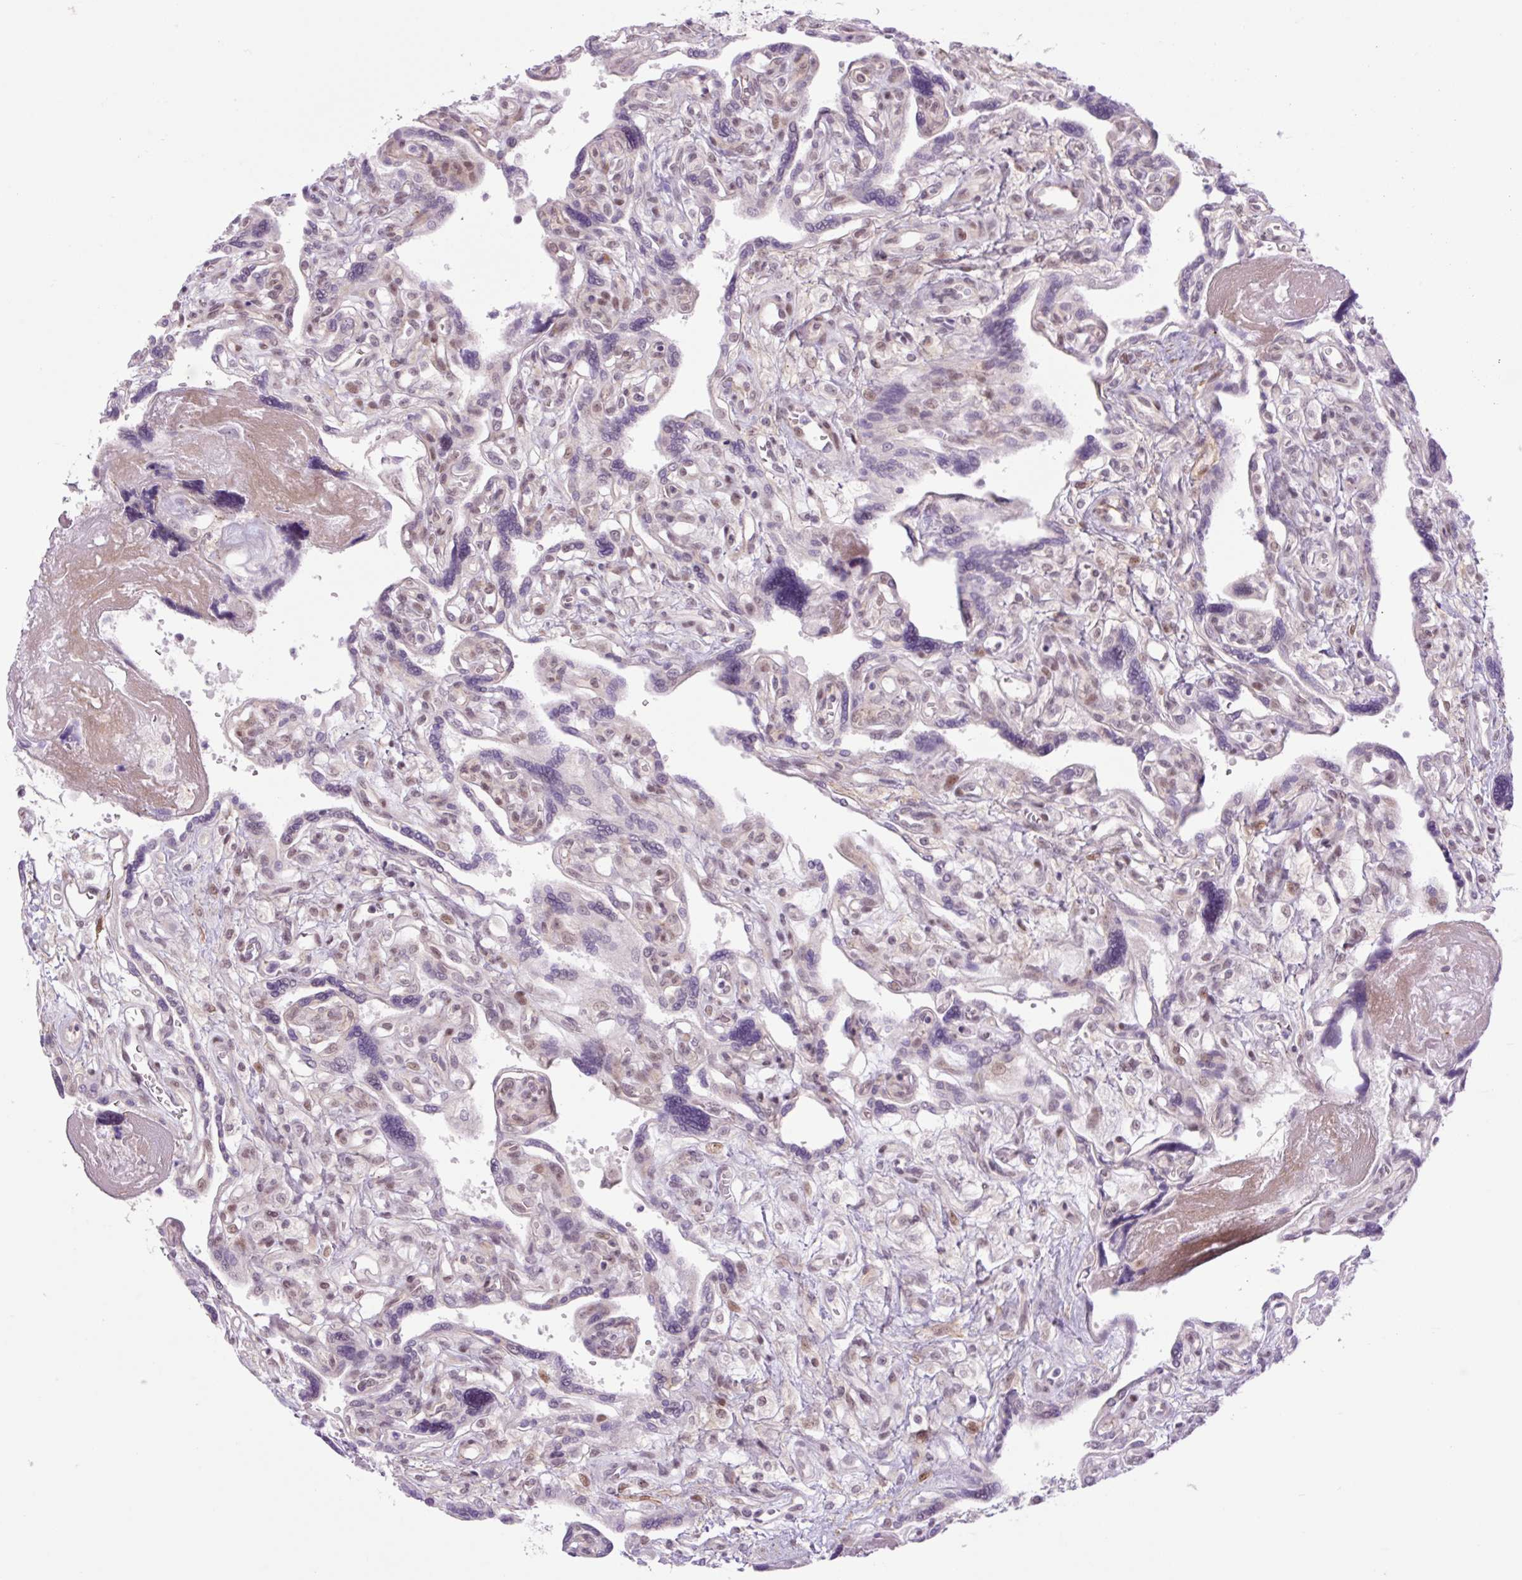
{"staining": {"intensity": "moderate", "quantity": "25%-75%", "location": "nuclear"}, "tissue": "placenta", "cell_type": "Trophoblastic cells", "image_type": "normal", "snomed": [{"axis": "morphology", "description": "Normal tissue, NOS"}, {"axis": "topography", "description": "Placenta"}], "caption": "Protein staining displays moderate nuclear positivity in about 25%-75% of trophoblastic cells in benign placenta.", "gene": "ICE1", "patient": {"sex": "female", "age": 39}}